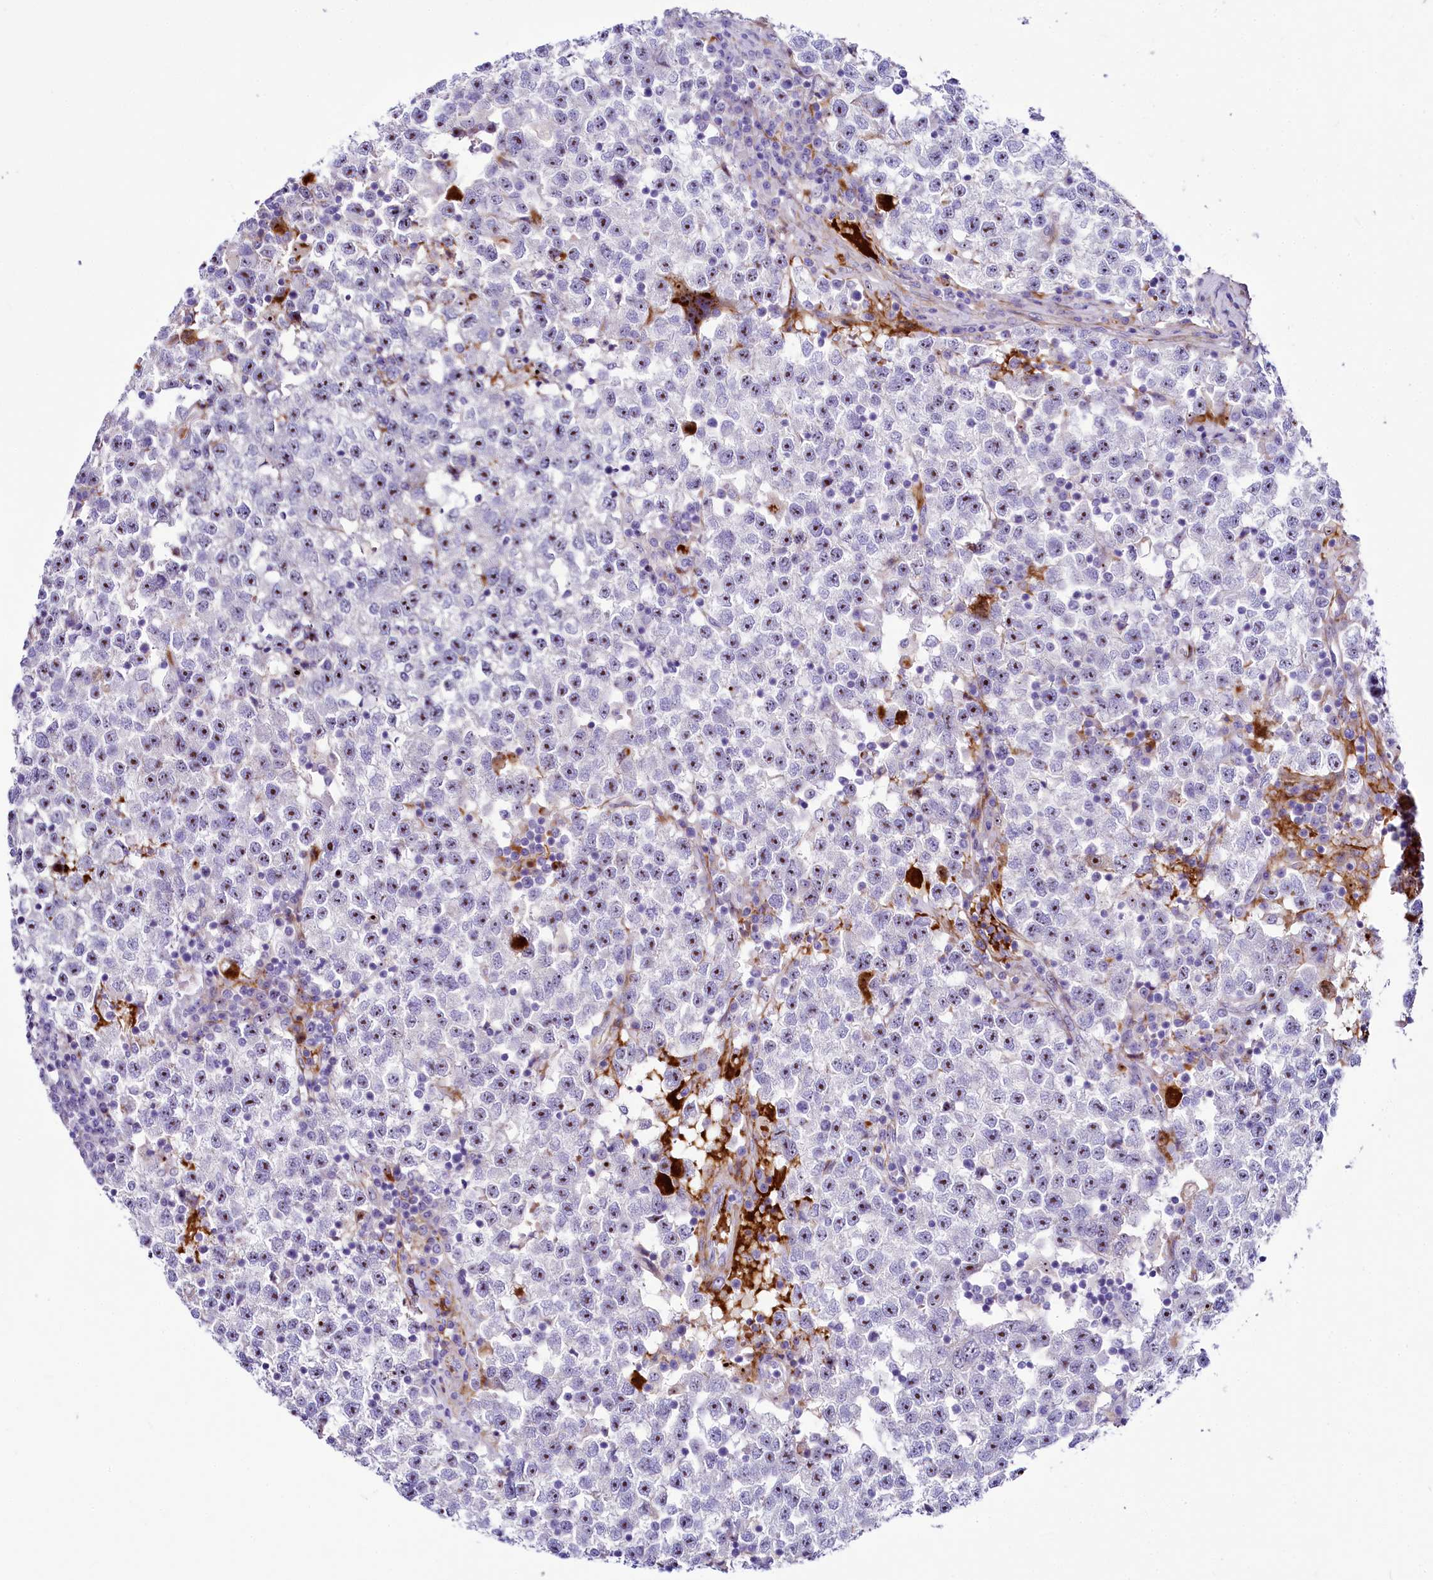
{"staining": {"intensity": "moderate", "quantity": ">75%", "location": "nuclear"}, "tissue": "testis cancer", "cell_type": "Tumor cells", "image_type": "cancer", "snomed": [{"axis": "morphology", "description": "Seminoma, NOS"}, {"axis": "topography", "description": "Testis"}], "caption": "Testis cancer was stained to show a protein in brown. There is medium levels of moderate nuclear positivity in approximately >75% of tumor cells. (DAB (3,3'-diaminobenzidine) = brown stain, brightfield microscopy at high magnification).", "gene": "SH3TC2", "patient": {"sex": "male", "age": 22}}